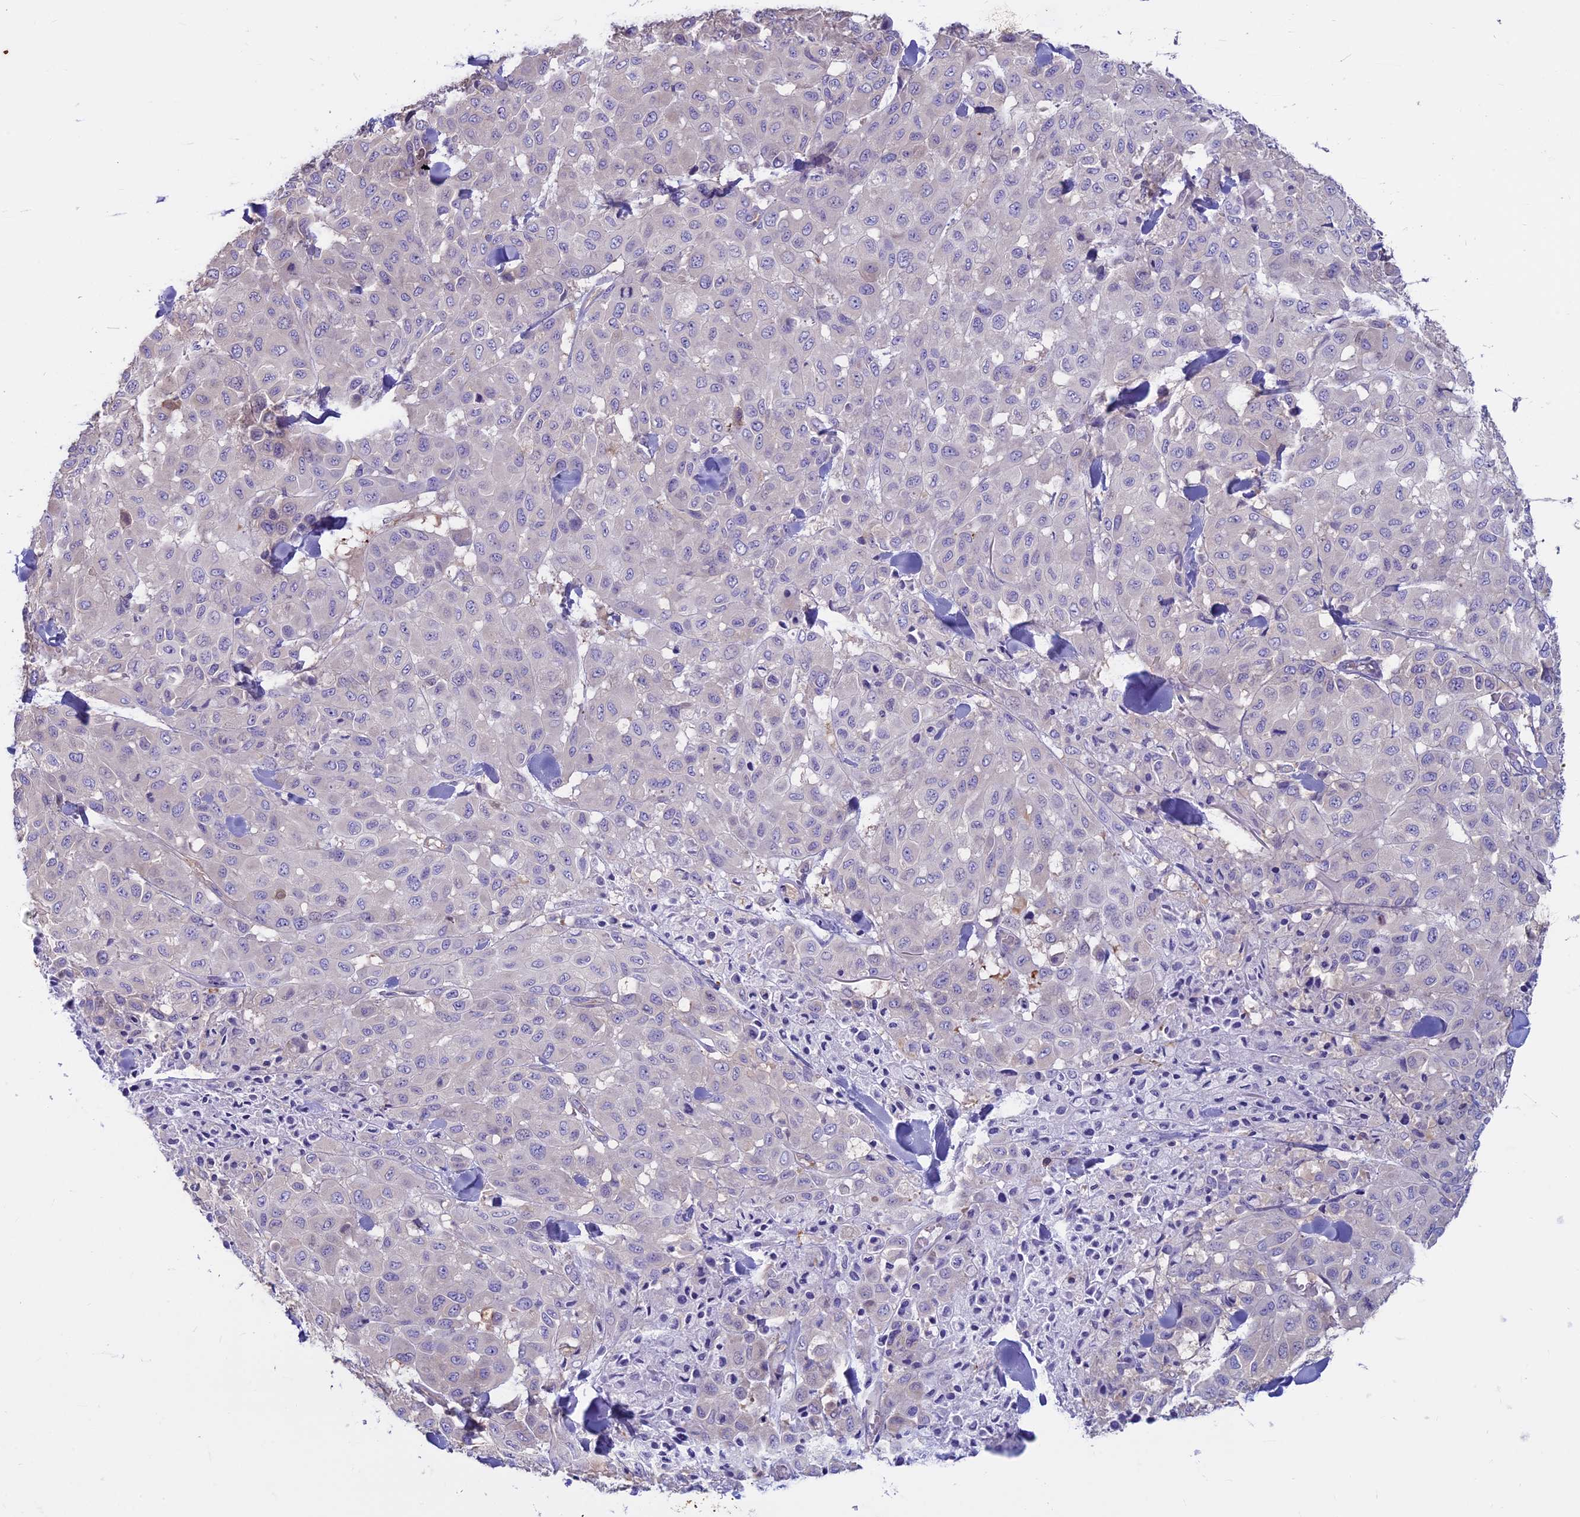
{"staining": {"intensity": "negative", "quantity": "none", "location": "none"}, "tissue": "melanoma", "cell_type": "Tumor cells", "image_type": "cancer", "snomed": [{"axis": "morphology", "description": "Malignant melanoma, Metastatic site"}, {"axis": "topography", "description": "Skin"}], "caption": "Immunohistochemistry (IHC) photomicrograph of neoplastic tissue: malignant melanoma (metastatic site) stained with DAB reveals no significant protein positivity in tumor cells.", "gene": "CDAN1", "patient": {"sex": "female", "age": 81}}